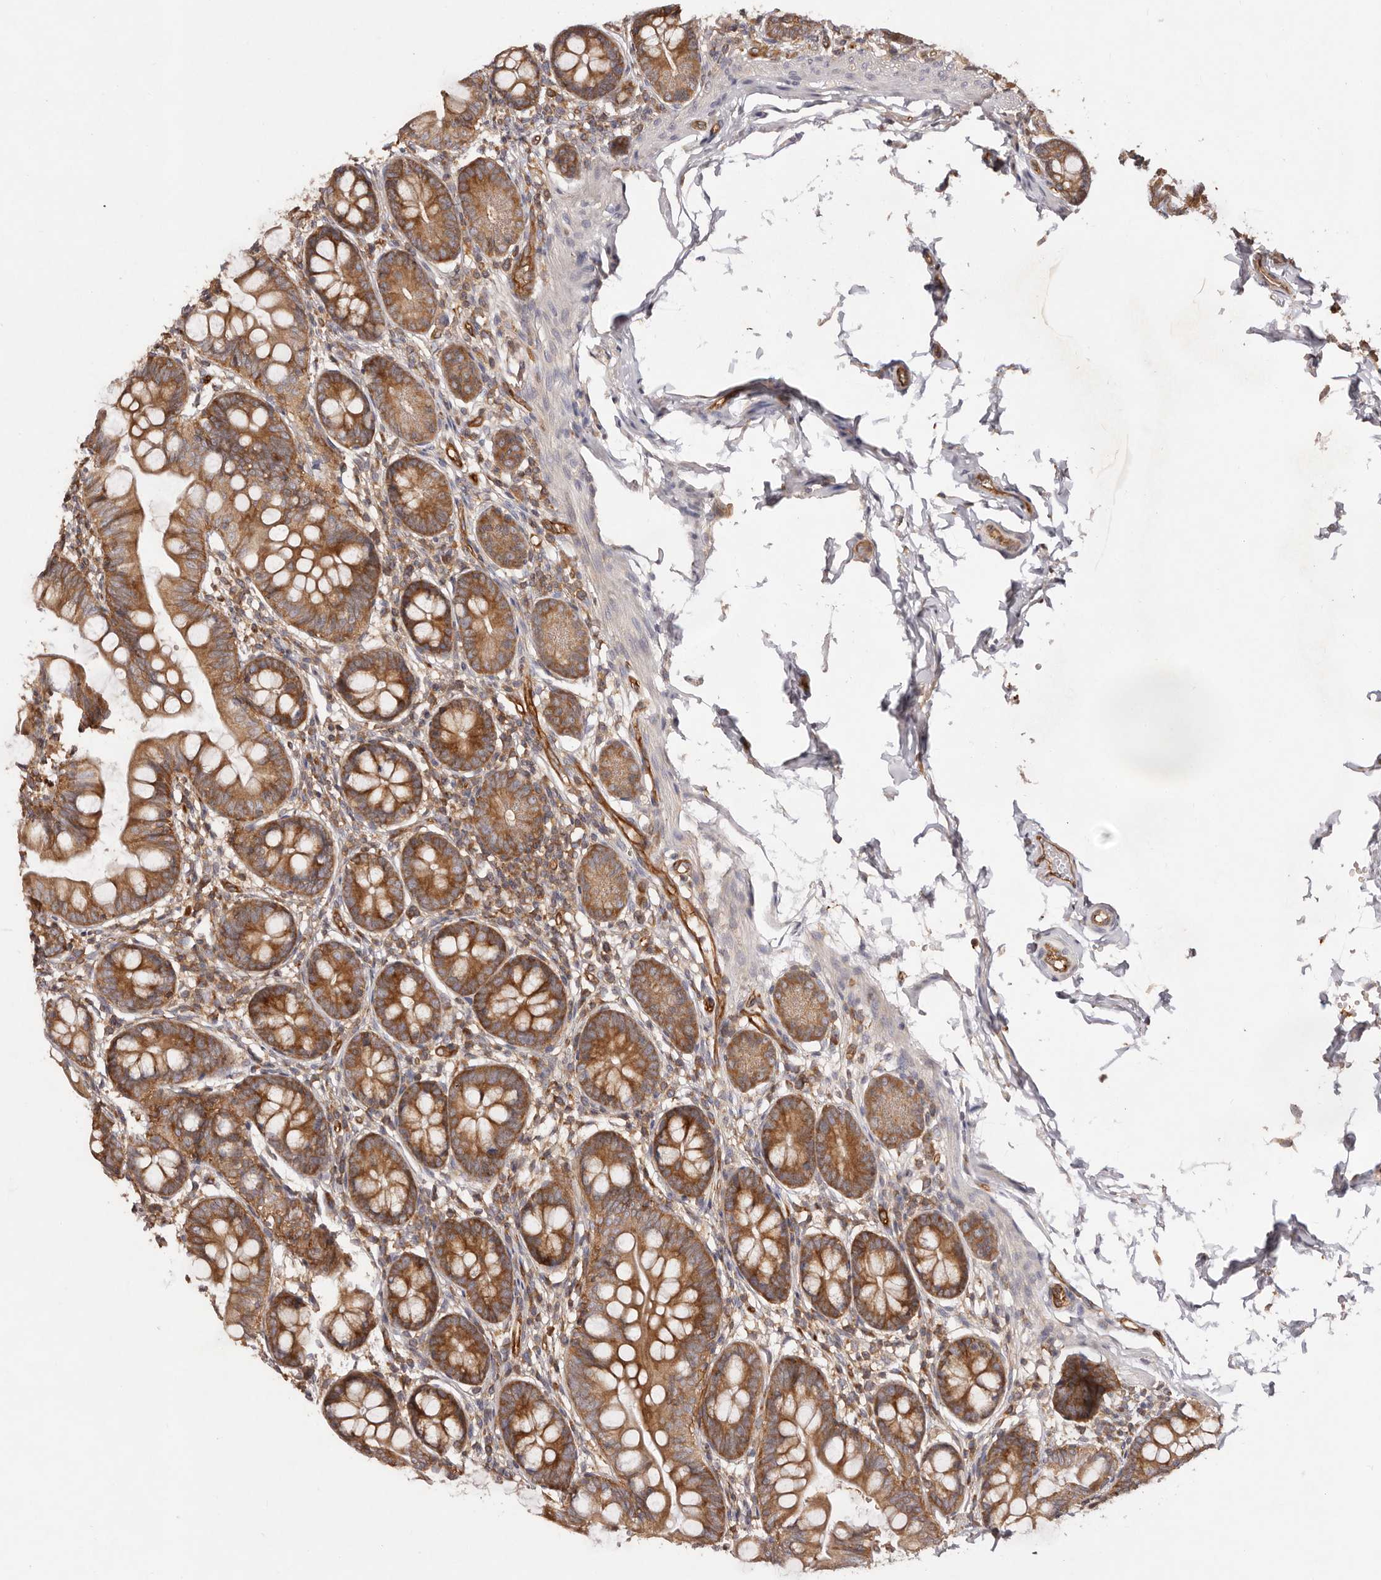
{"staining": {"intensity": "strong", "quantity": ">75%", "location": "cytoplasmic/membranous"}, "tissue": "small intestine", "cell_type": "Glandular cells", "image_type": "normal", "snomed": [{"axis": "morphology", "description": "Normal tissue, NOS"}, {"axis": "topography", "description": "Small intestine"}], "caption": "Immunohistochemistry of unremarkable human small intestine shows high levels of strong cytoplasmic/membranous positivity in about >75% of glandular cells.", "gene": "RPS6", "patient": {"sex": "male", "age": 7}}